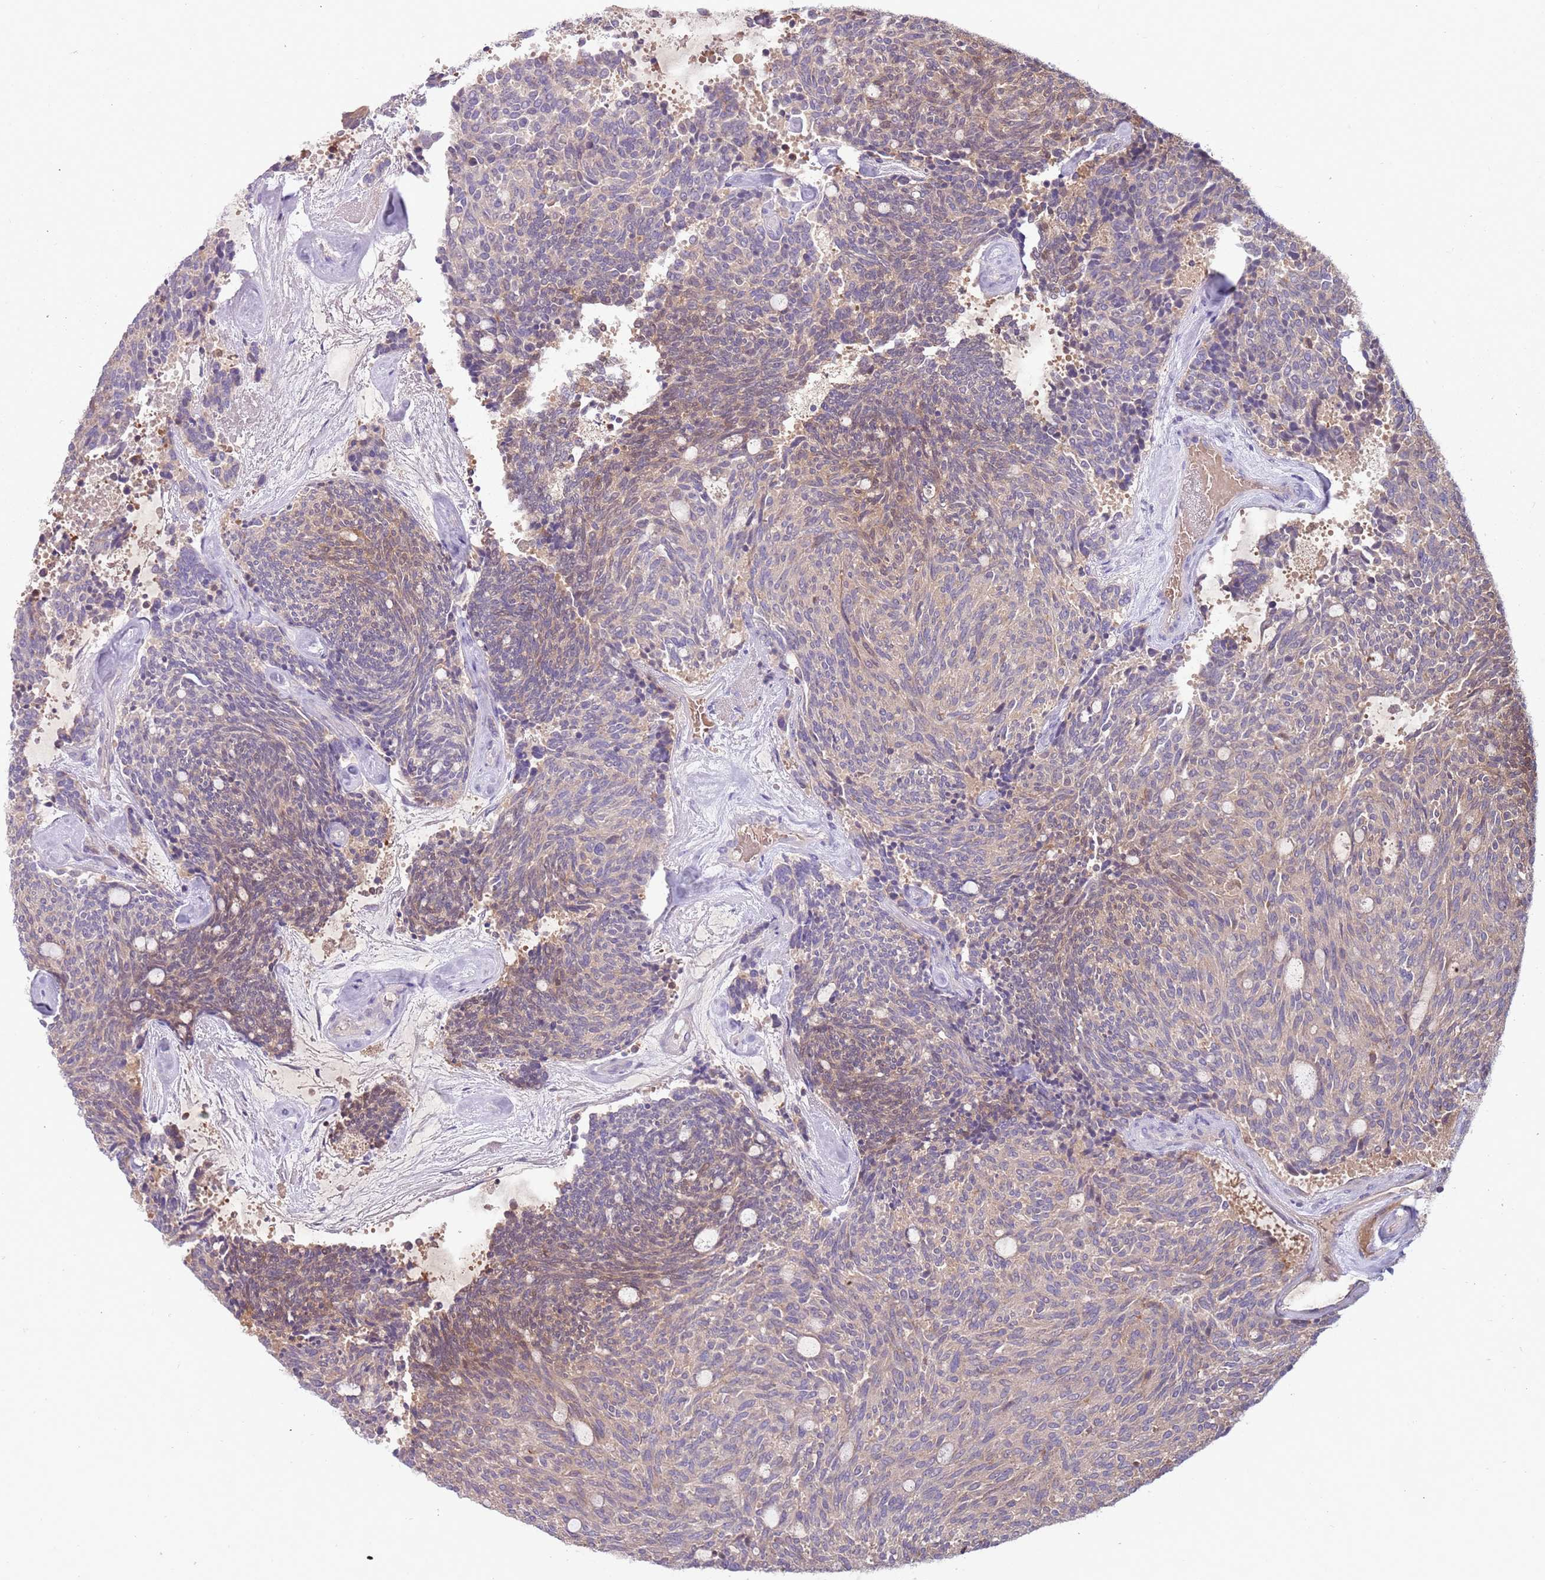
{"staining": {"intensity": "moderate", "quantity": "<25%", "location": "cytoplasmic/membranous"}, "tissue": "carcinoid", "cell_type": "Tumor cells", "image_type": "cancer", "snomed": [{"axis": "morphology", "description": "Carcinoid, malignant, NOS"}, {"axis": "topography", "description": "Pancreas"}], "caption": "Immunohistochemical staining of carcinoid reveals low levels of moderate cytoplasmic/membranous protein positivity in approximately <25% of tumor cells.", "gene": "ARHGAP5", "patient": {"sex": "female", "age": 54}}